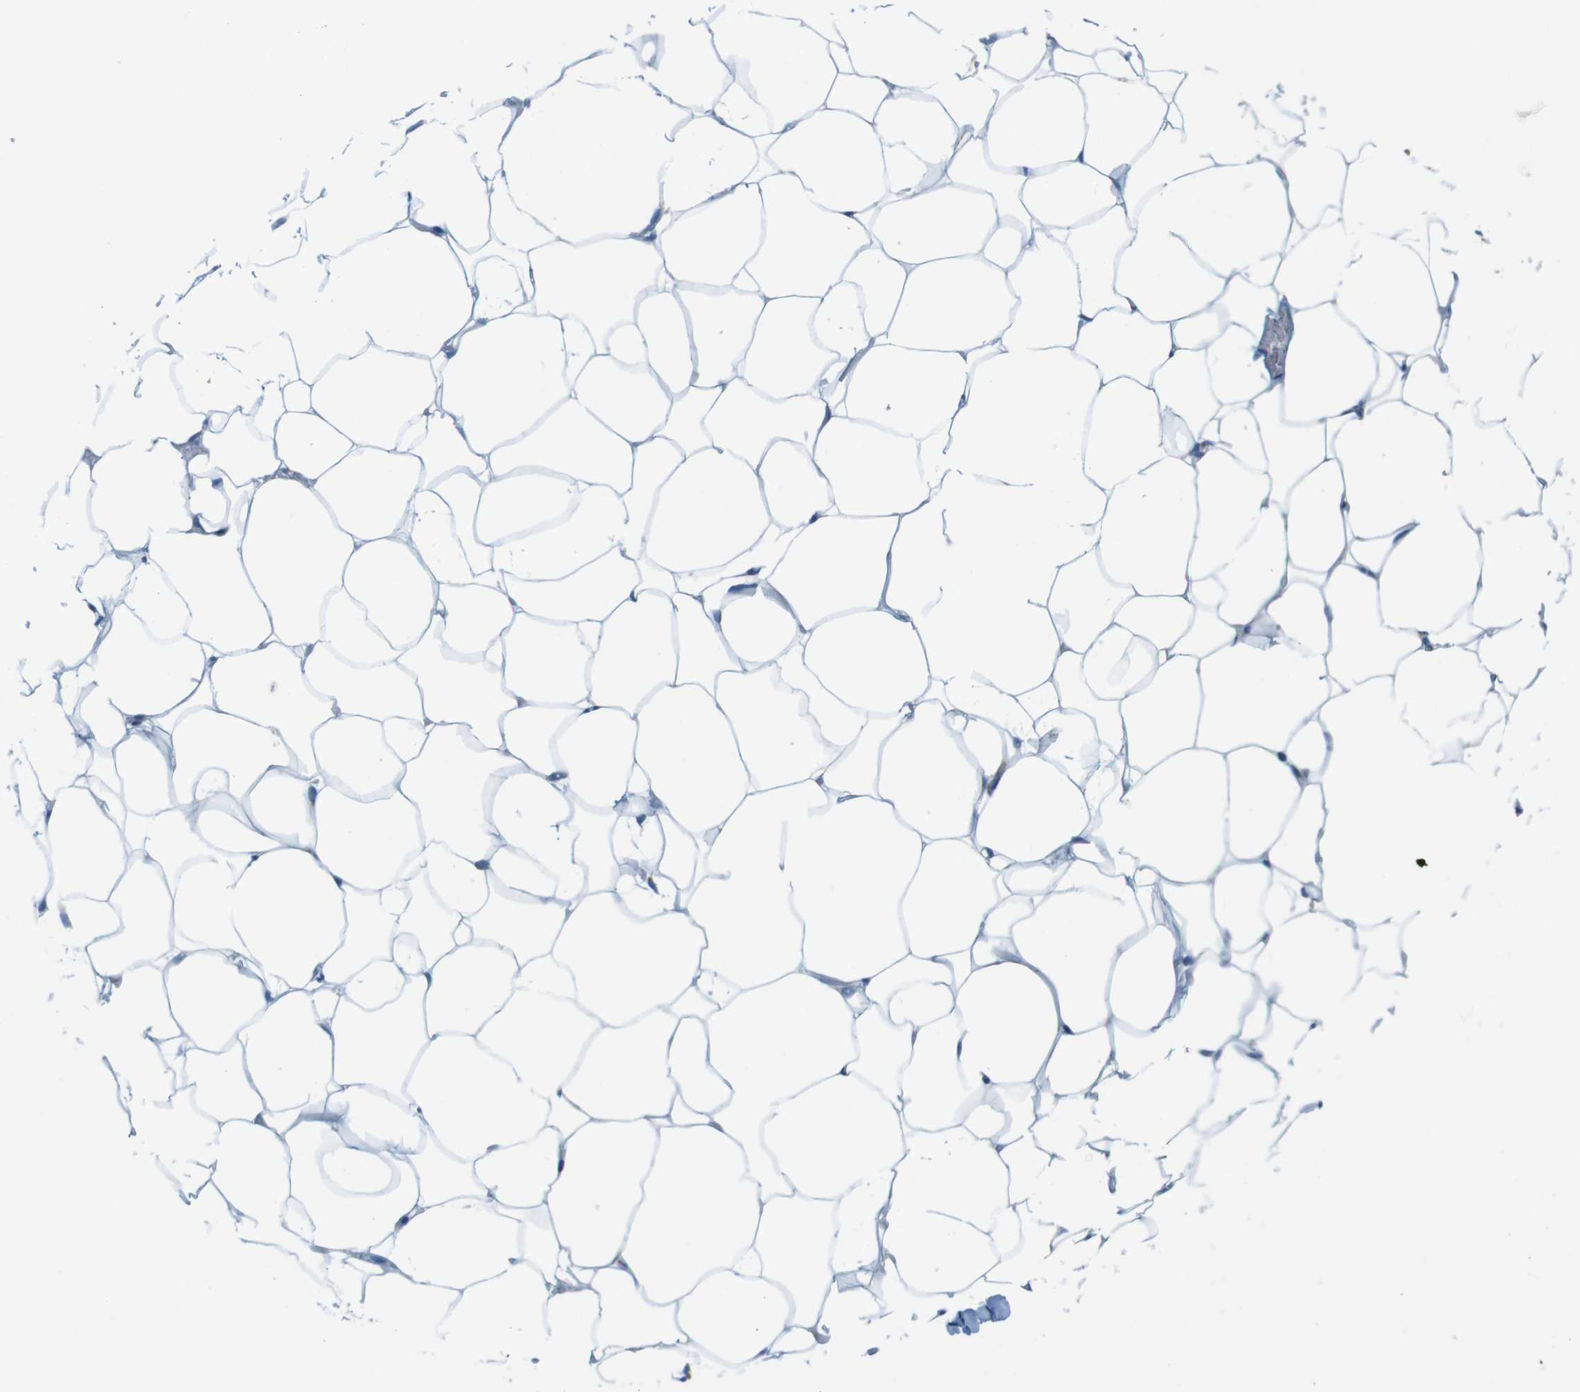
{"staining": {"intensity": "negative", "quantity": "none", "location": "none"}, "tissue": "adipose tissue", "cell_type": "Adipocytes", "image_type": "normal", "snomed": [{"axis": "morphology", "description": "Normal tissue, NOS"}, {"axis": "topography", "description": "Breast"}, {"axis": "topography", "description": "Adipose tissue"}], "caption": "A high-resolution histopathology image shows immunohistochemistry staining of normal adipose tissue, which displays no significant positivity in adipocytes. (Brightfield microscopy of DAB immunohistochemistry (IHC) at high magnification).", "gene": "TXNDC15", "patient": {"sex": "female", "age": 25}}